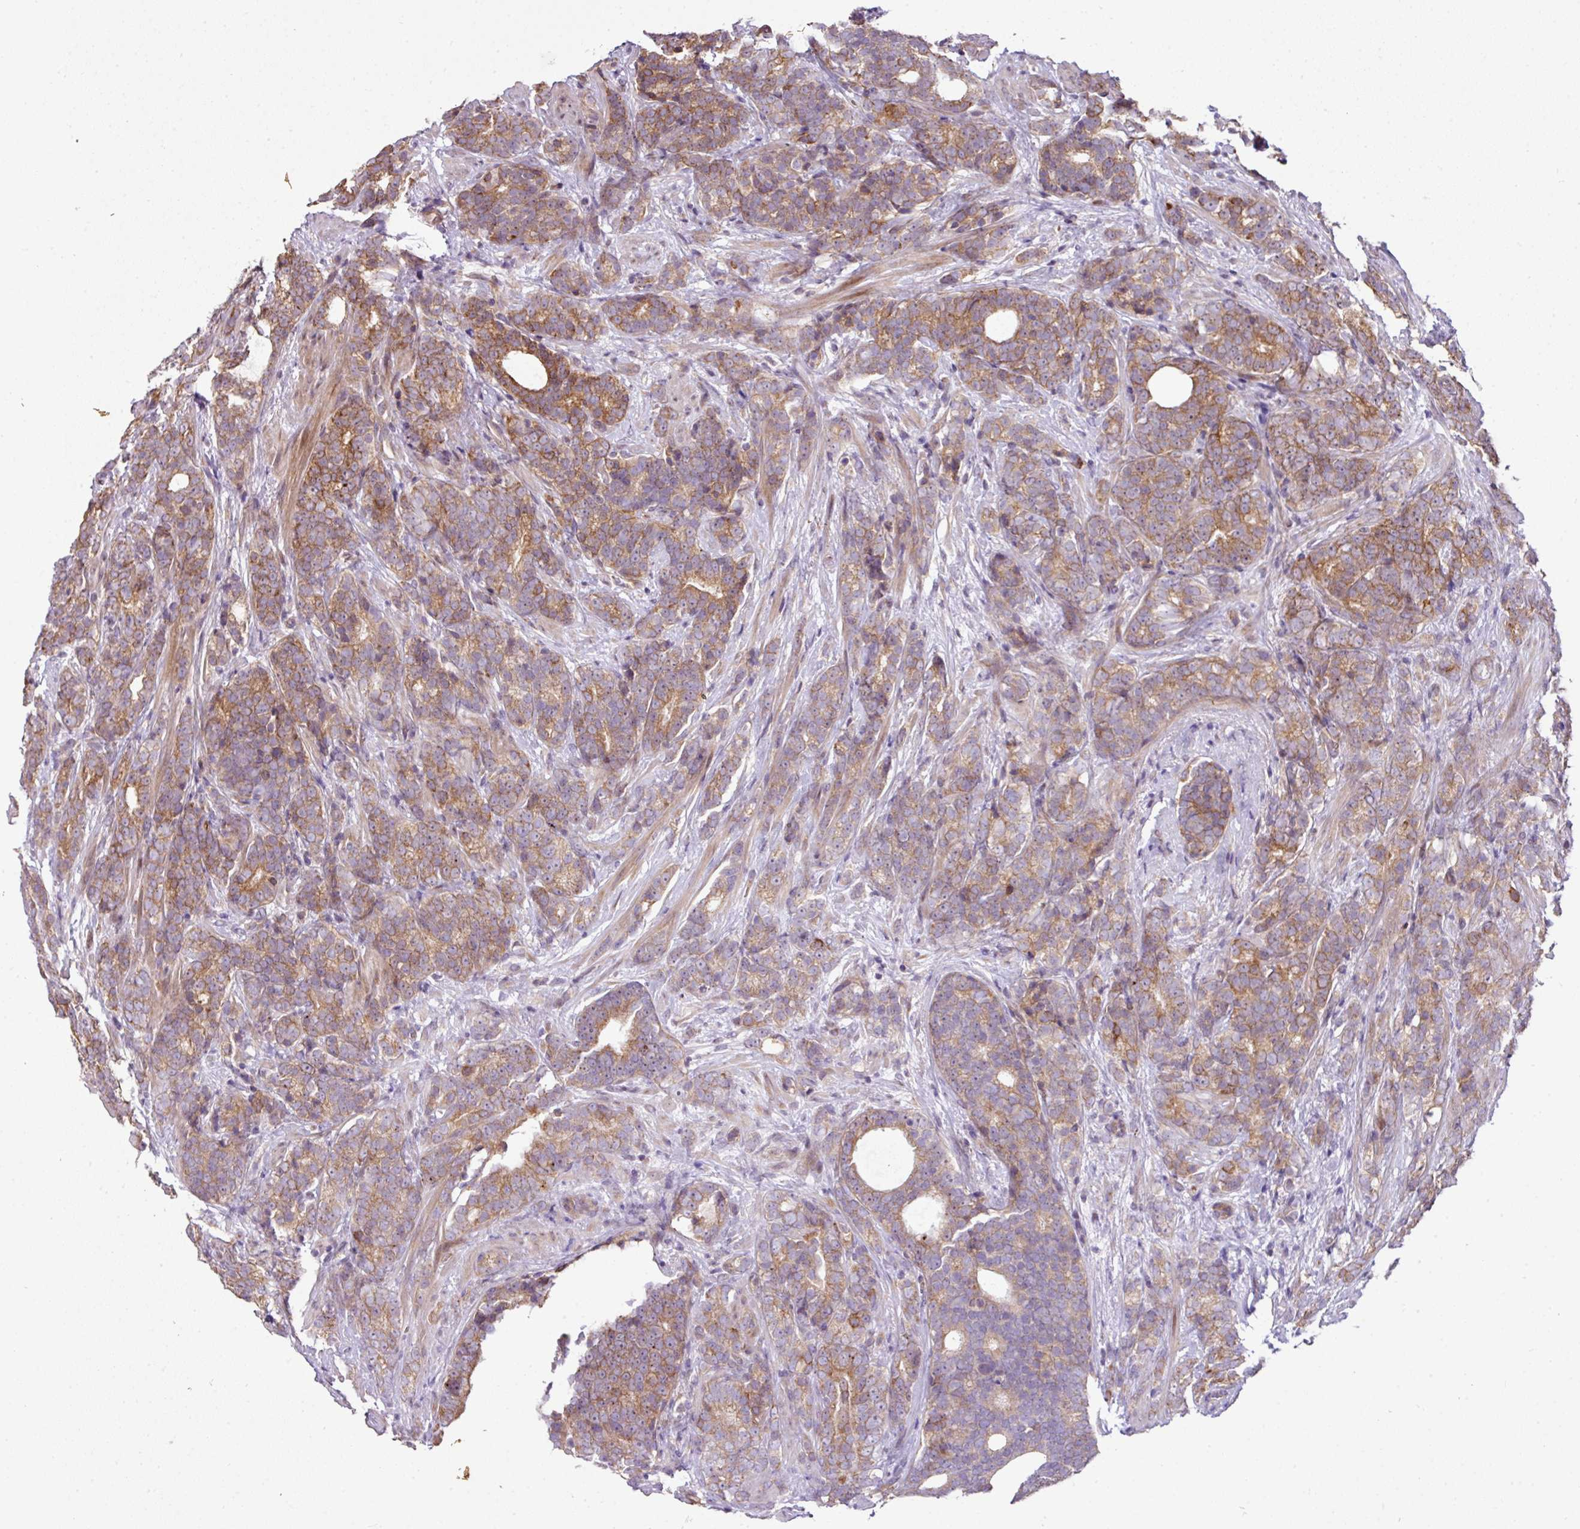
{"staining": {"intensity": "moderate", "quantity": ">75%", "location": "cytoplasmic/membranous"}, "tissue": "prostate cancer", "cell_type": "Tumor cells", "image_type": "cancer", "snomed": [{"axis": "morphology", "description": "Adenocarcinoma, High grade"}, {"axis": "topography", "description": "Prostate"}], "caption": "The photomicrograph reveals a brown stain indicating the presence of a protein in the cytoplasmic/membranous of tumor cells in prostate adenocarcinoma (high-grade).", "gene": "COX18", "patient": {"sex": "male", "age": 64}}